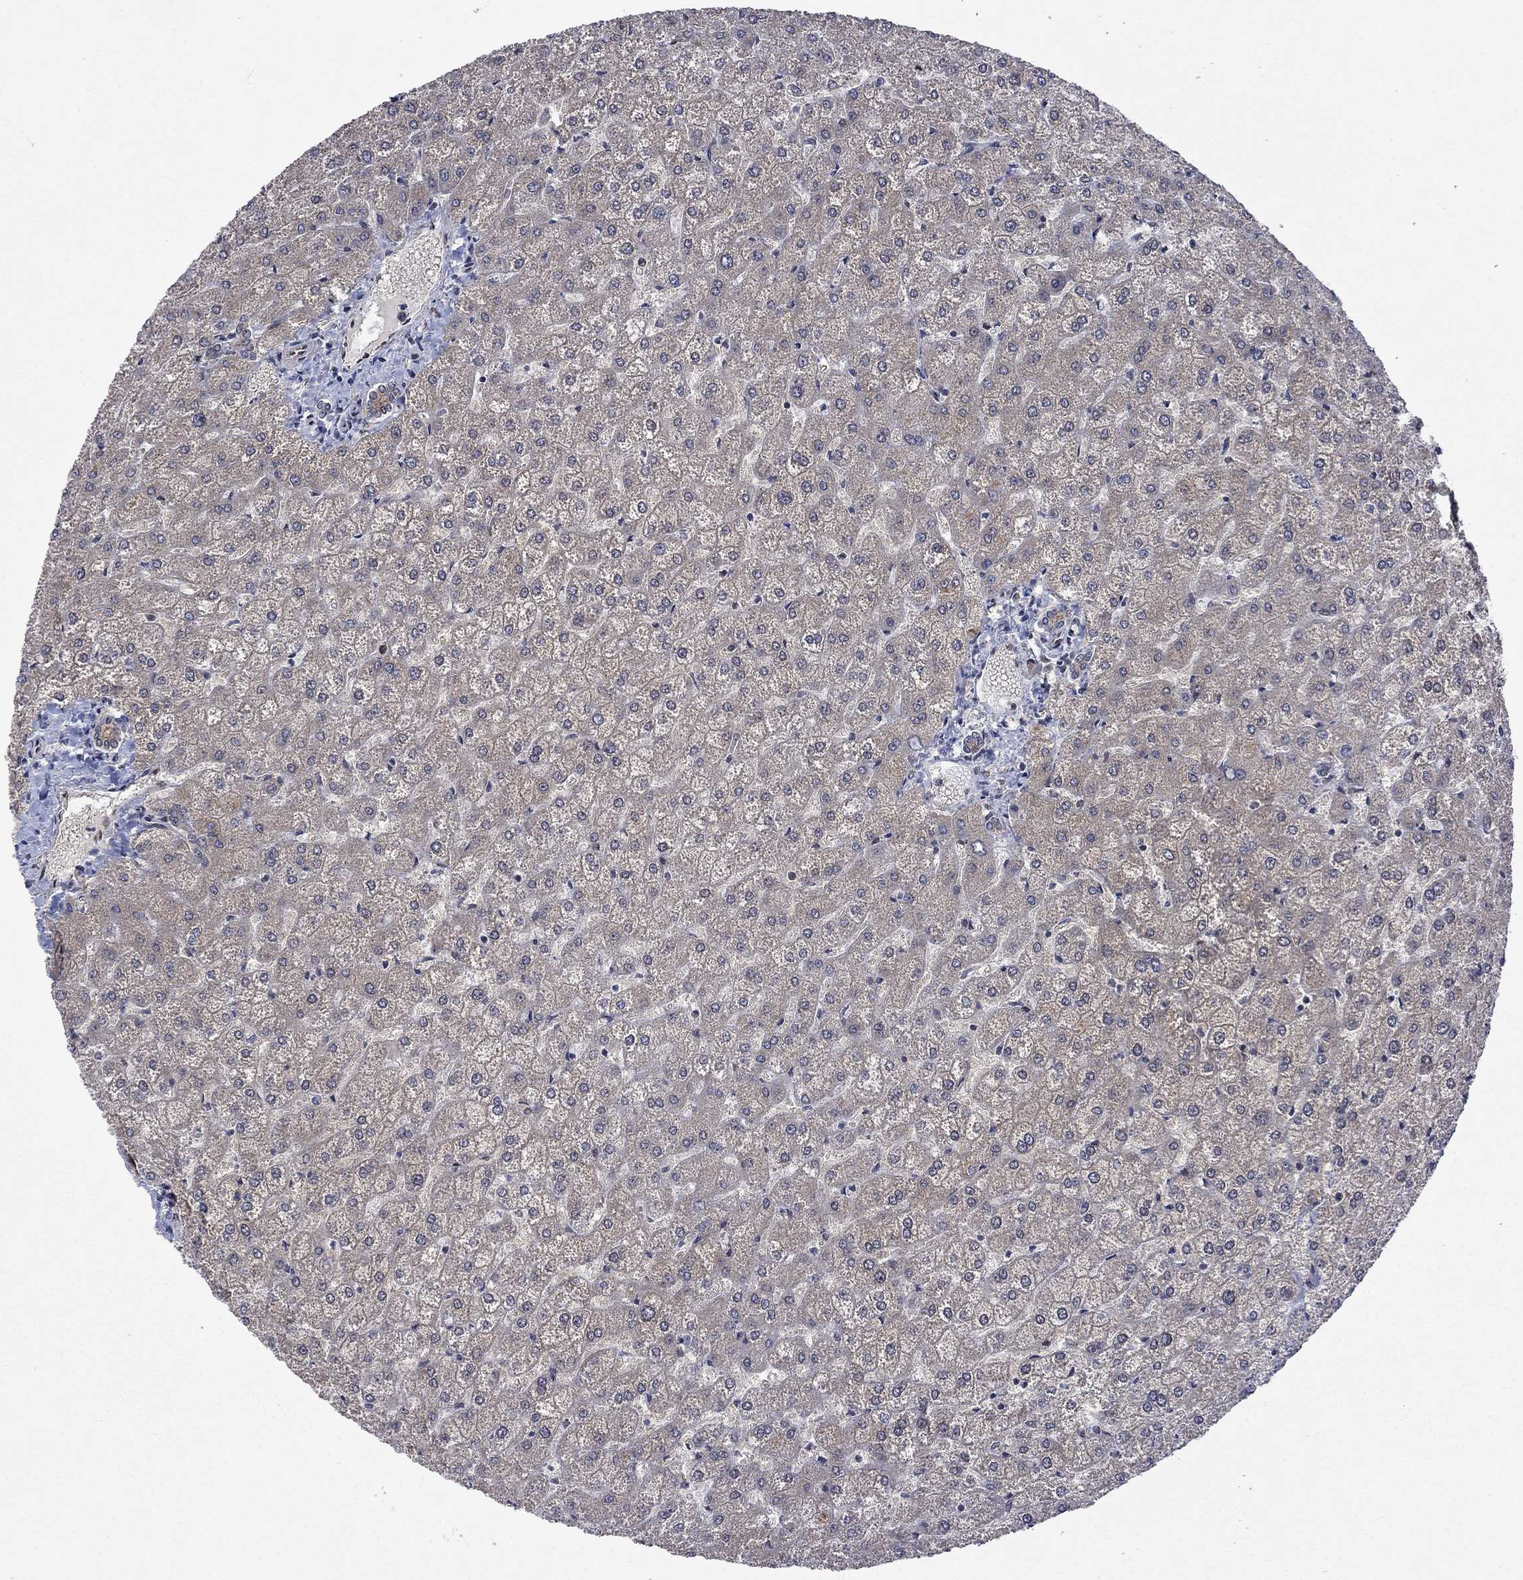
{"staining": {"intensity": "weak", "quantity": "<25%", "location": "cytoplasmic/membranous"}, "tissue": "liver", "cell_type": "Cholangiocytes", "image_type": "normal", "snomed": [{"axis": "morphology", "description": "Normal tissue, NOS"}, {"axis": "topography", "description": "Liver"}], "caption": "Protein analysis of unremarkable liver shows no significant positivity in cholangiocytes.", "gene": "PPP1R9A", "patient": {"sex": "female", "age": 32}}